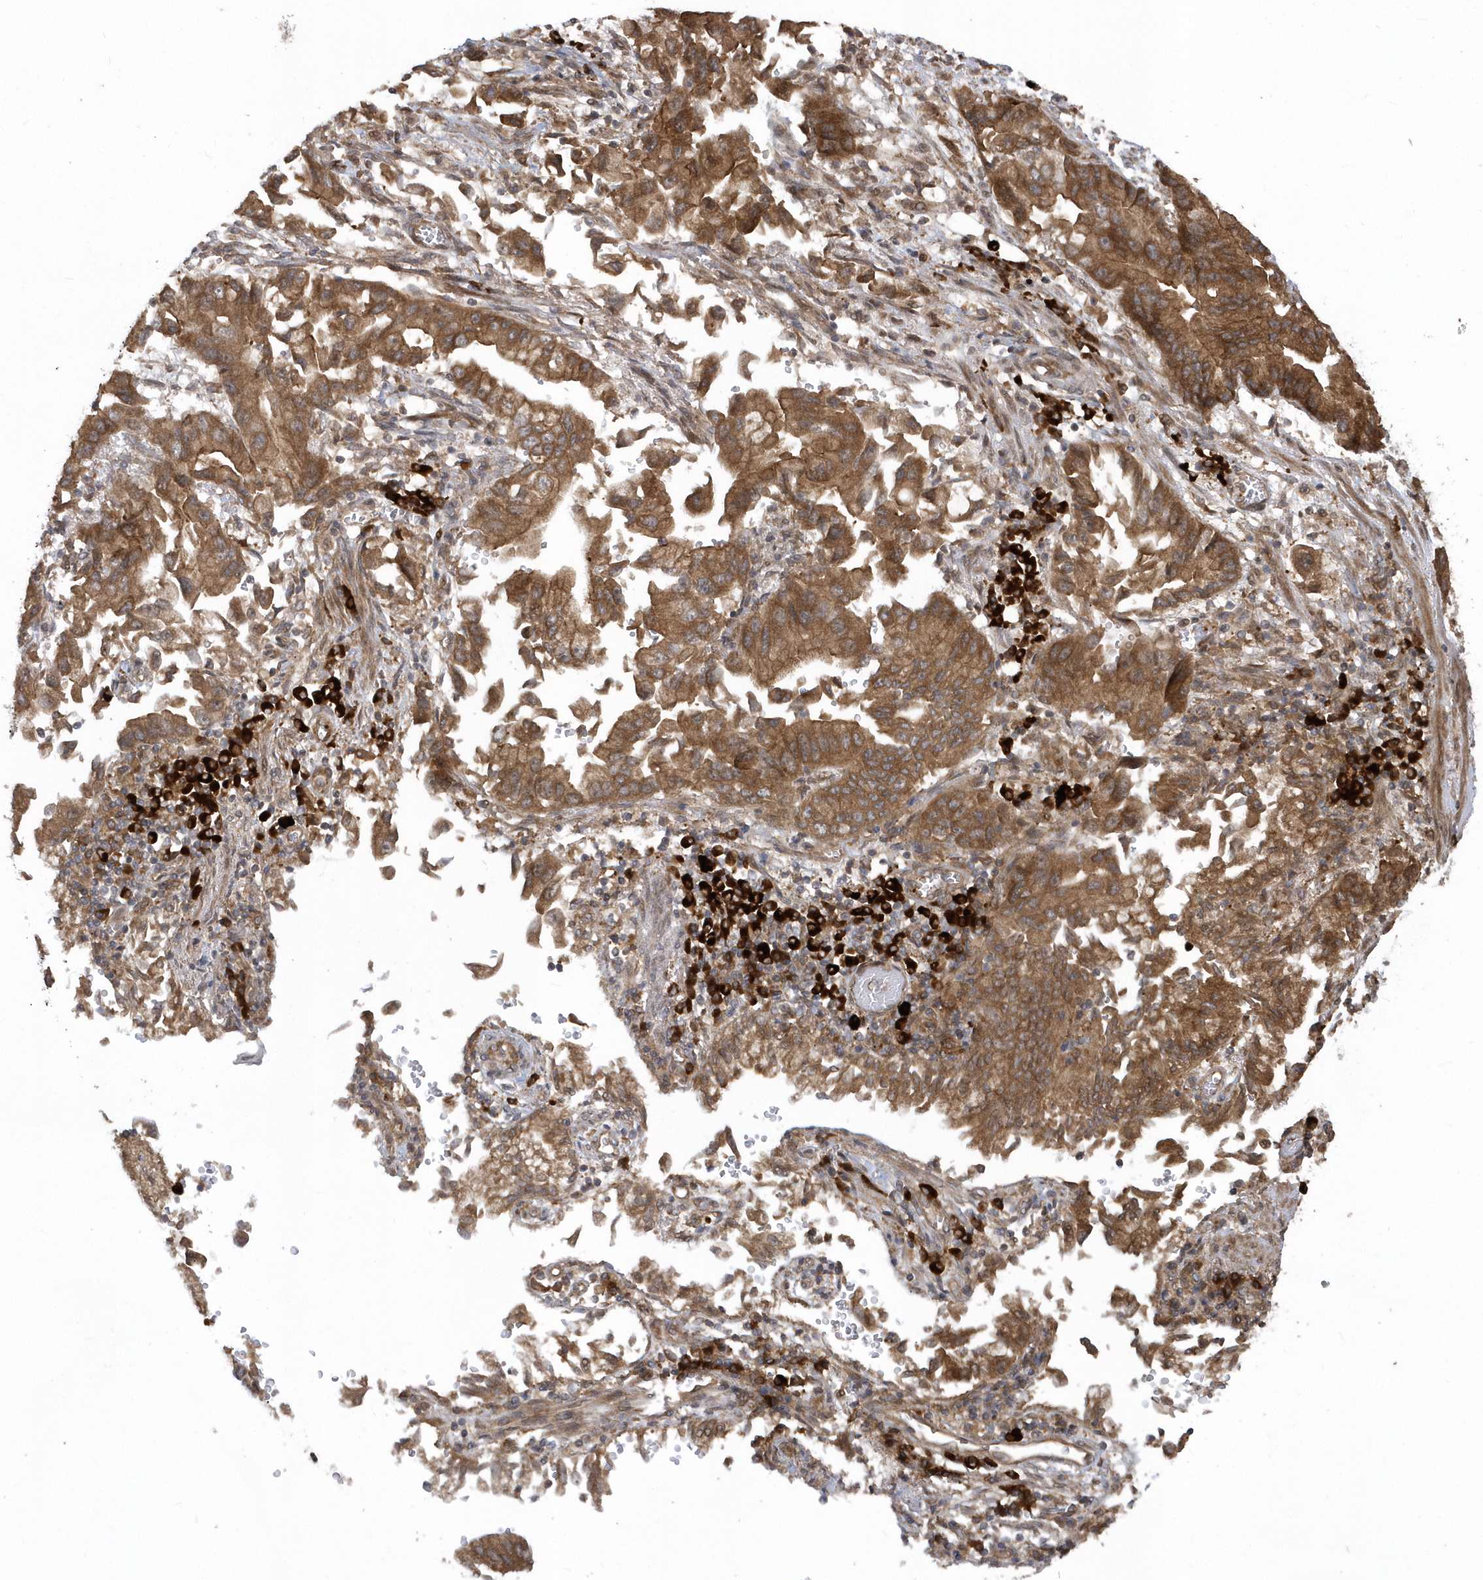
{"staining": {"intensity": "moderate", "quantity": ">75%", "location": "cytoplasmic/membranous"}, "tissue": "stomach cancer", "cell_type": "Tumor cells", "image_type": "cancer", "snomed": [{"axis": "morphology", "description": "Adenocarcinoma, NOS"}, {"axis": "topography", "description": "Stomach"}], "caption": "IHC histopathology image of neoplastic tissue: human adenocarcinoma (stomach) stained using IHC reveals medium levels of moderate protein expression localized specifically in the cytoplasmic/membranous of tumor cells, appearing as a cytoplasmic/membranous brown color.", "gene": "HERPUD1", "patient": {"sex": "male", "age": 62}}